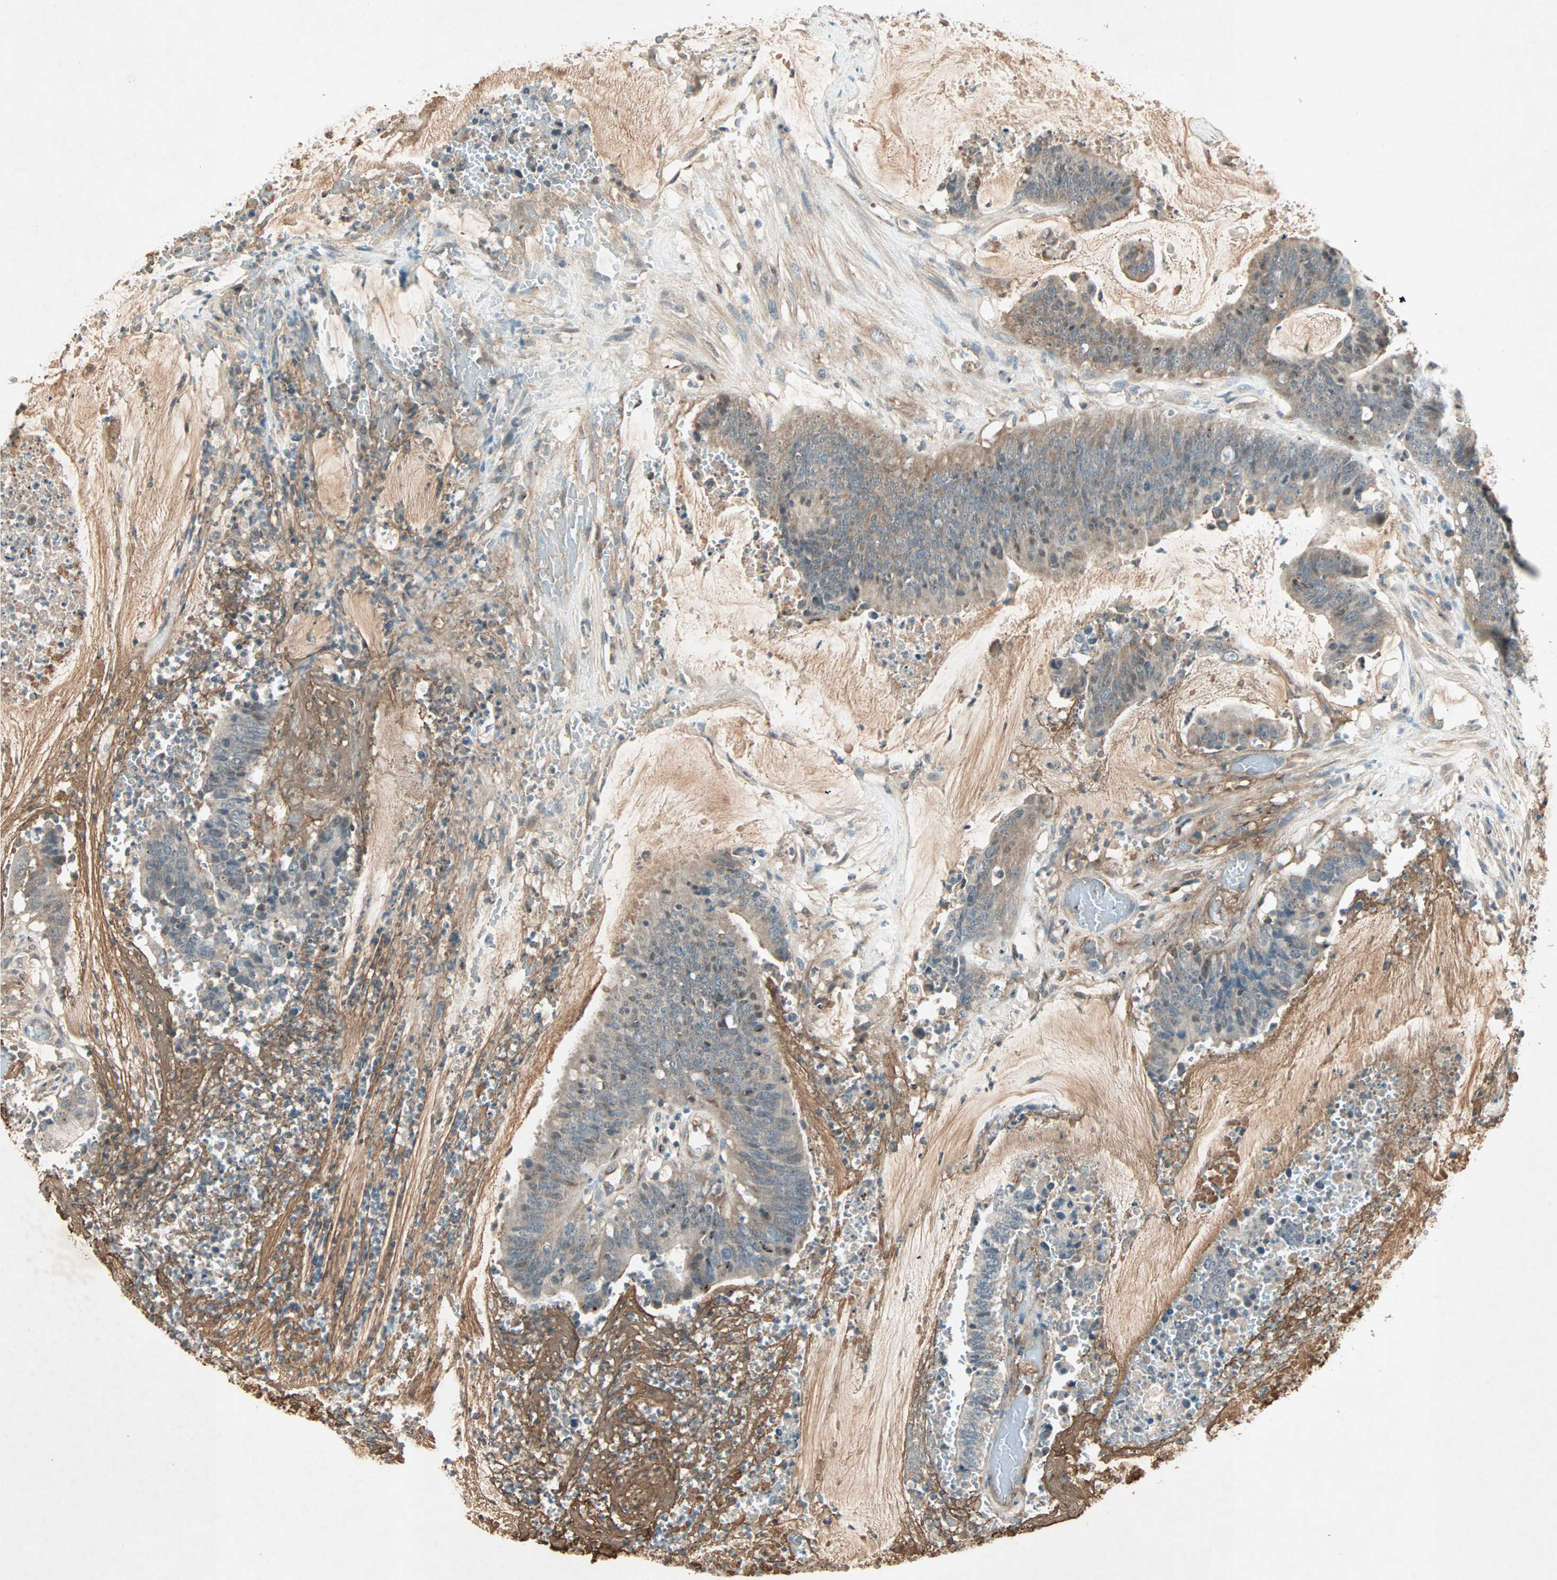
{"staining": {"intensity": "moderate", "quantity": ">75%", "location": "cytoplasmic/membranous"}, "tissue": "colorectal cancer", "cell_type": "Tumor cells", "image_type": "cancer", "snomed": [{"axis": "morphology", "description": "Adenocarcinoma, NOS"}, {"axis": "topography", "description": "Rectum"}], "caption": "Immunohistochemistry (IHC) (DAB (3,3'-diaminobenzidine)) staining of human adenocarcinoma (colorectal) shows moderate cytoplasmic/membranous protein expression in approximately >75% of tumor cells.", "gene": "TEC", "patient": {"sex": "female", "age": 66}}